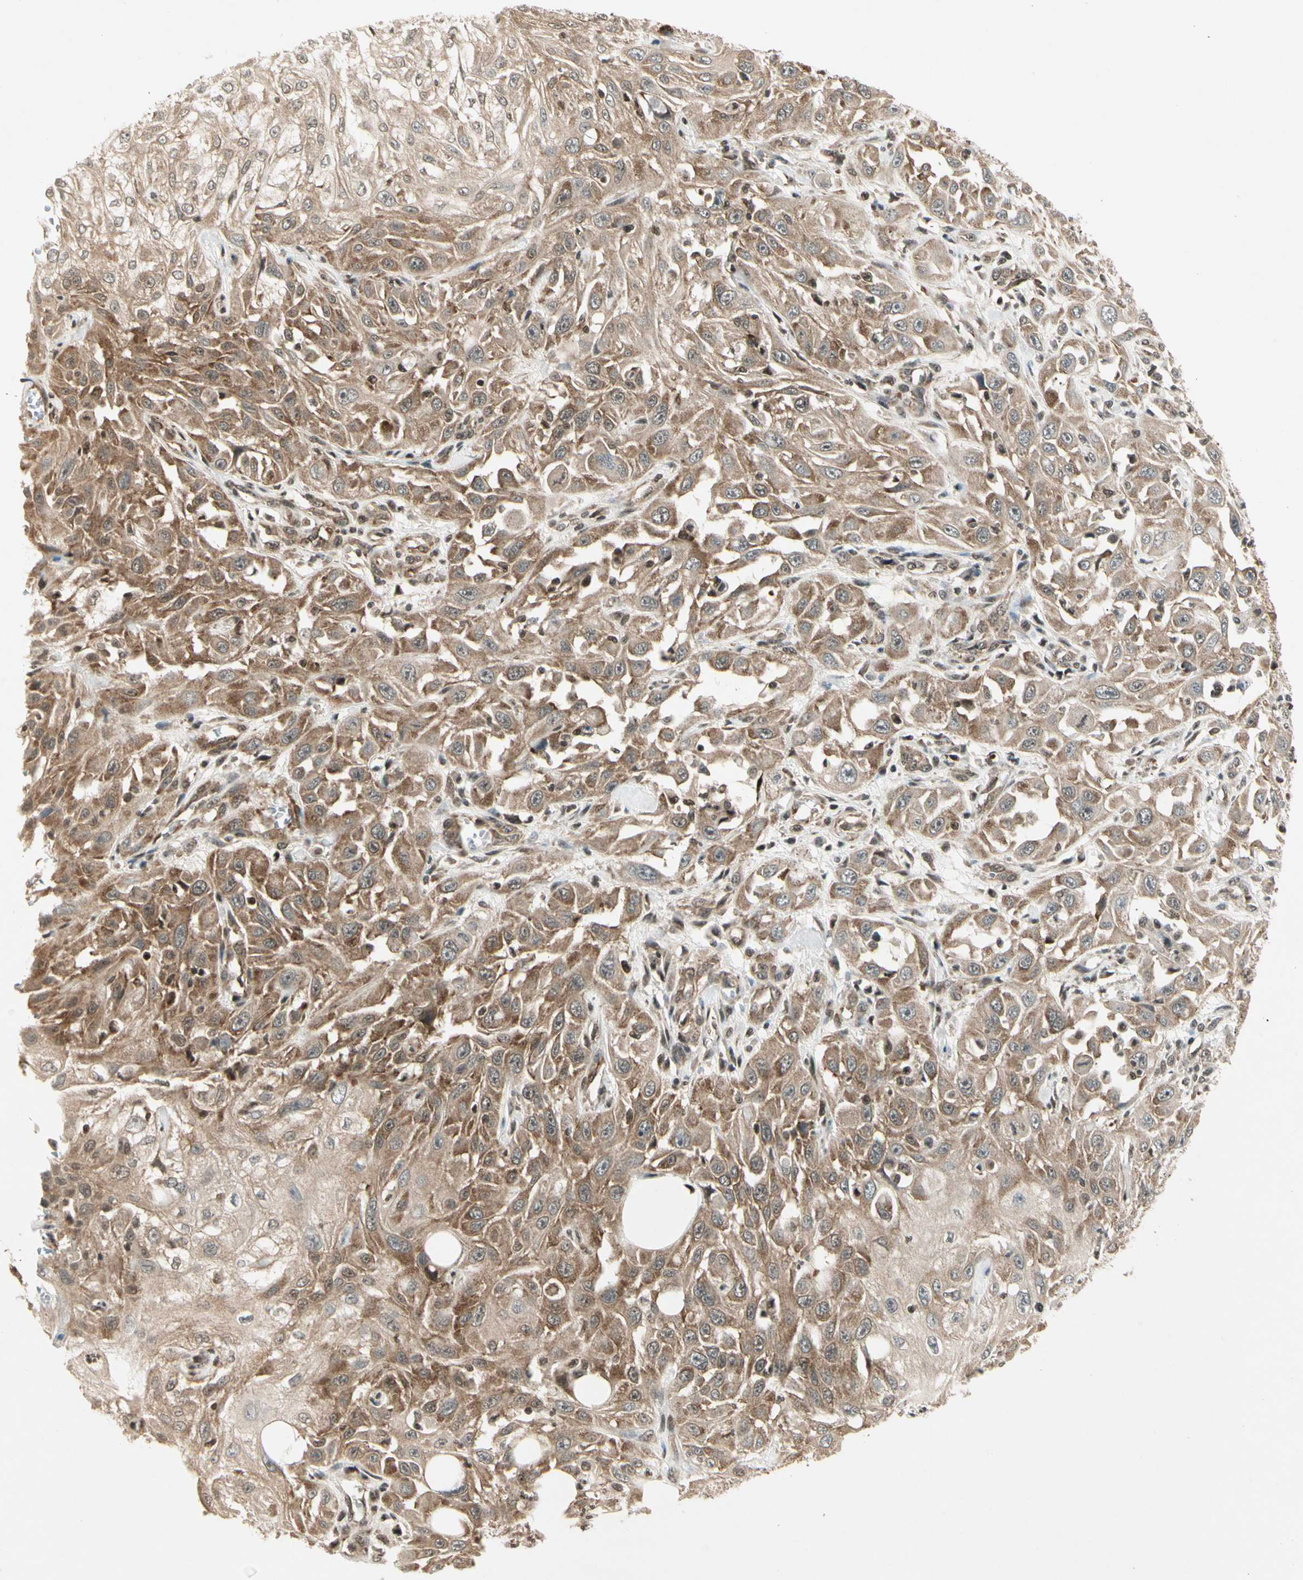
{"staining": {"intensity": "moderate", "quantity": ">75%", "location": "cytoplasmic/membranous"}, "tissue": "skin cancer", "cell_type": "Tumor cells", "image_type": "cancer", "snomed": [{"axis": "morphology", "description": "Squamous cell carcinoma, NOS"}, {"axis": "topography", "description": "Skin"}], "caption": "Immunohistochemical staining of skin cancer (squamous cell carcinoma) displays moderate cytoplasmic/membranous protein expression in about >75% of tumor cells.", "gene": "SMN2", "patient": {"sex": "male", "age": 75}}